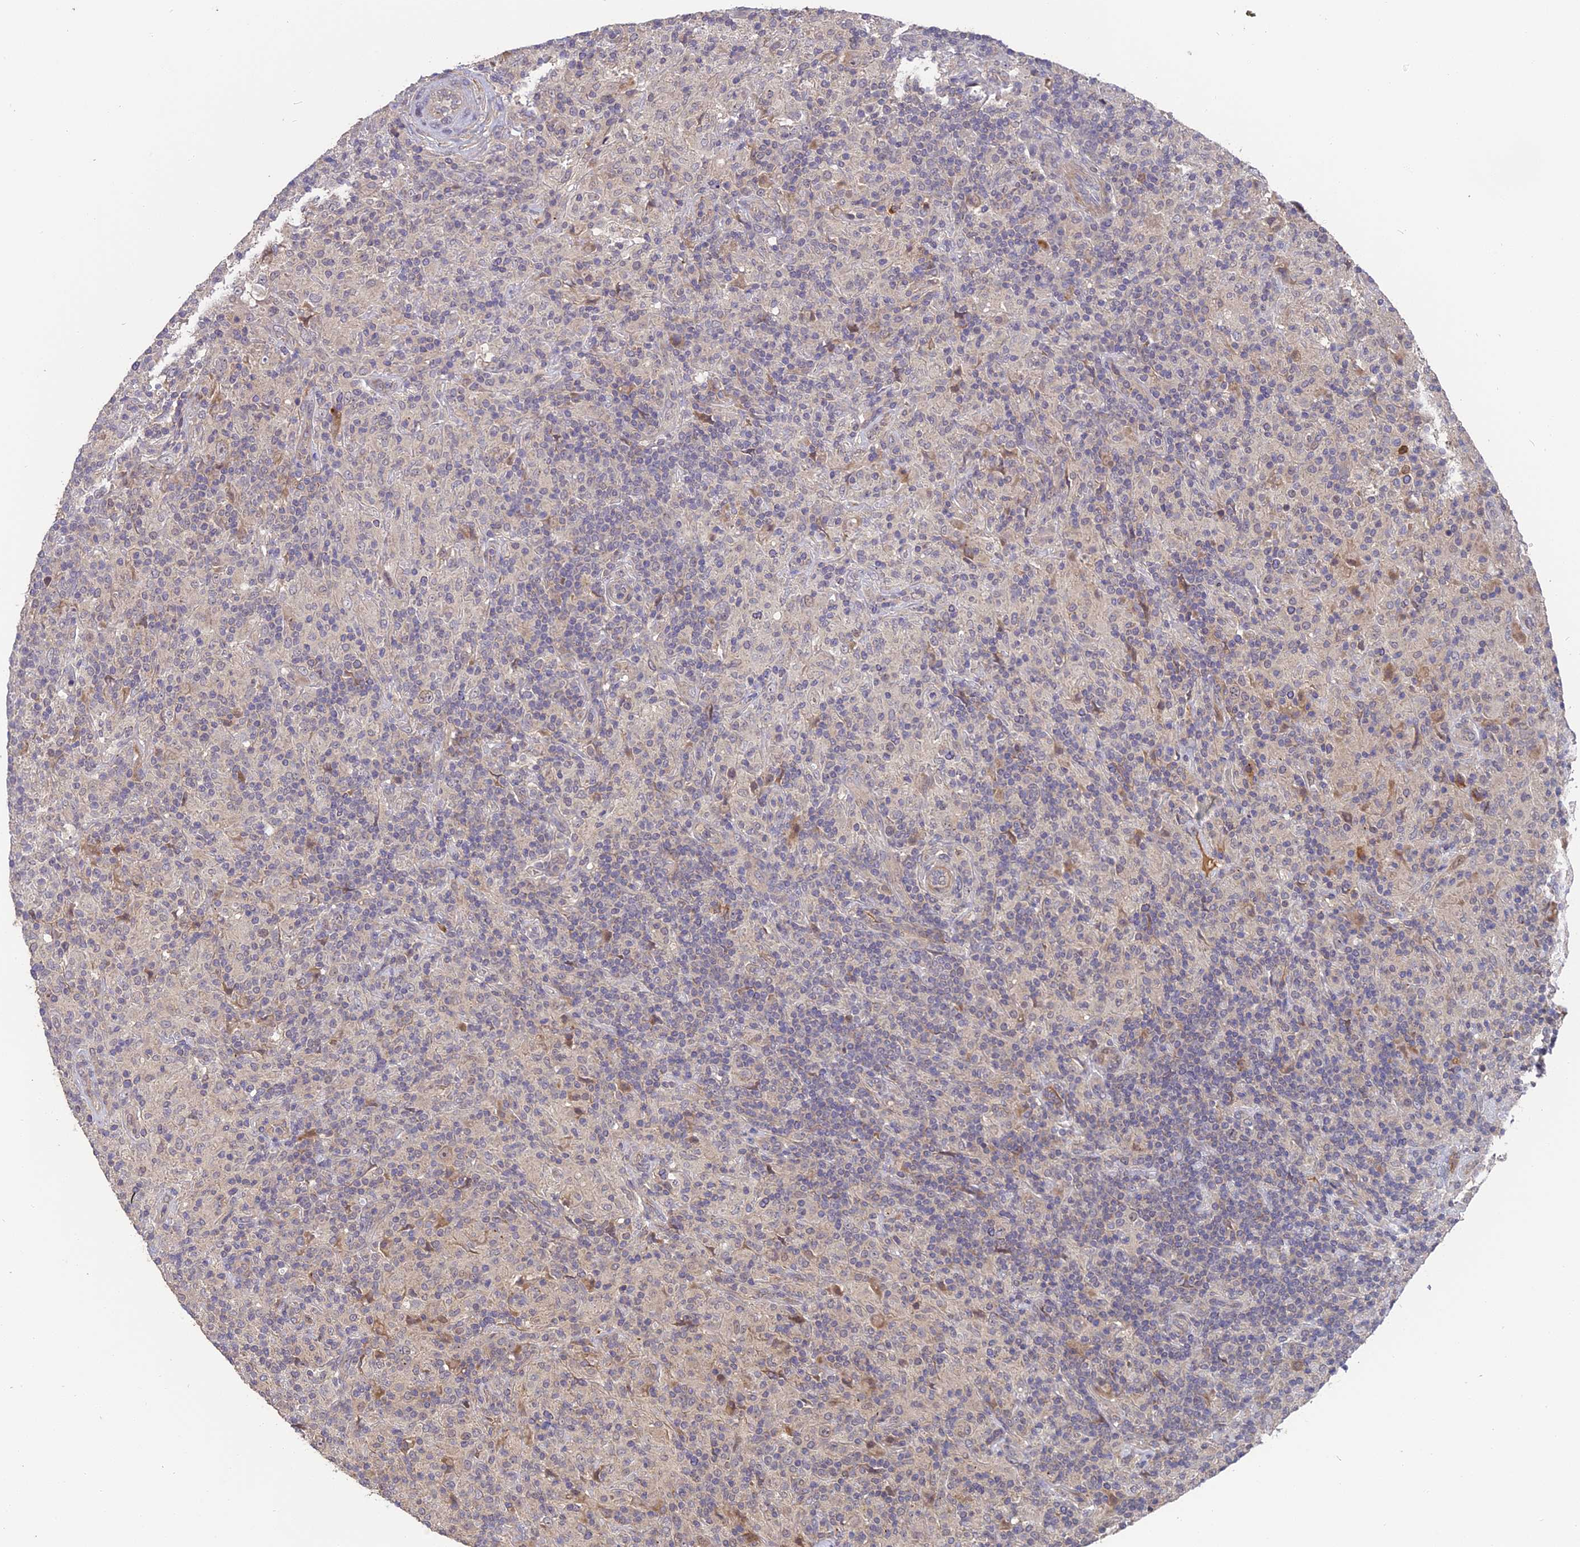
{"staining": {"intensity": "negative", "quantity": "none", "location": "none"}, "tissue": "lymphoma", "cell_type": "Tumor cells", "image_type": "cancer", "snomed": [{"axis": "morphology", "description": "Hodgkin's disease, NOS"}, {"axis": "topography", "description": "Lymph node"}], "caption": "An image of lymphoma stained for a protein shows no brown staining in tumor cells. Nuclei are stained in blue.", "gene": "ERMAP", "patient": {"sex": "male", "age": 70}}